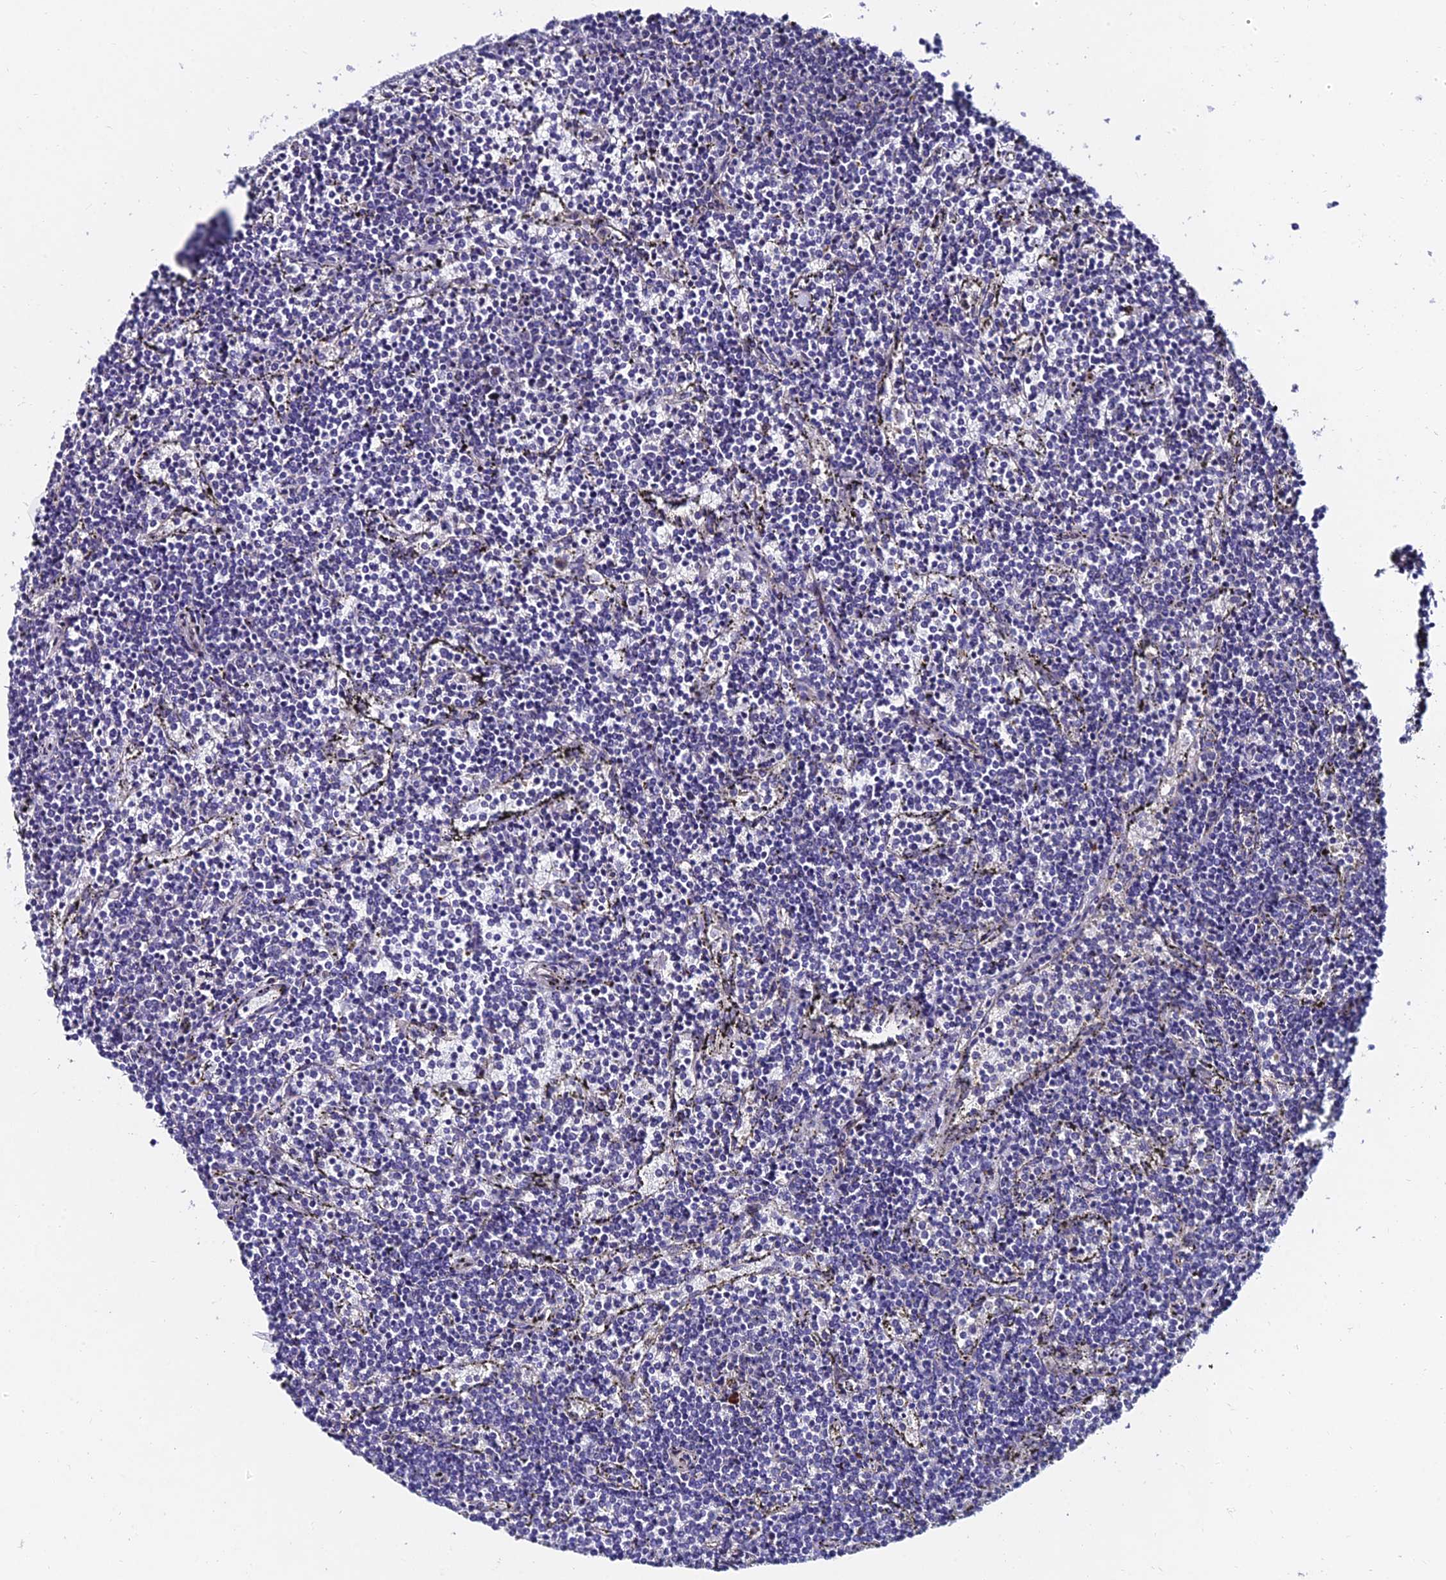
{"staining": {"intensity": "negative", "quantity": "none", "location": "none"}, "tissue": "lymphoma", "cell_type": "Tumor cells", "image_type": "cancer", "snomed": [{"axis": "morphology", "description": "Malignant lymphoma, non-Hodgkin's type, Low grade"}, {"axis": "topography", "description": "Spleen"}], "caption": "Tumor cells are negative for brown protein staining in low-grade malignant lymphoma, non-Hodgkin's type.", "gene": "TRIM24", "patient": {"sex": "female", "age": 50}}